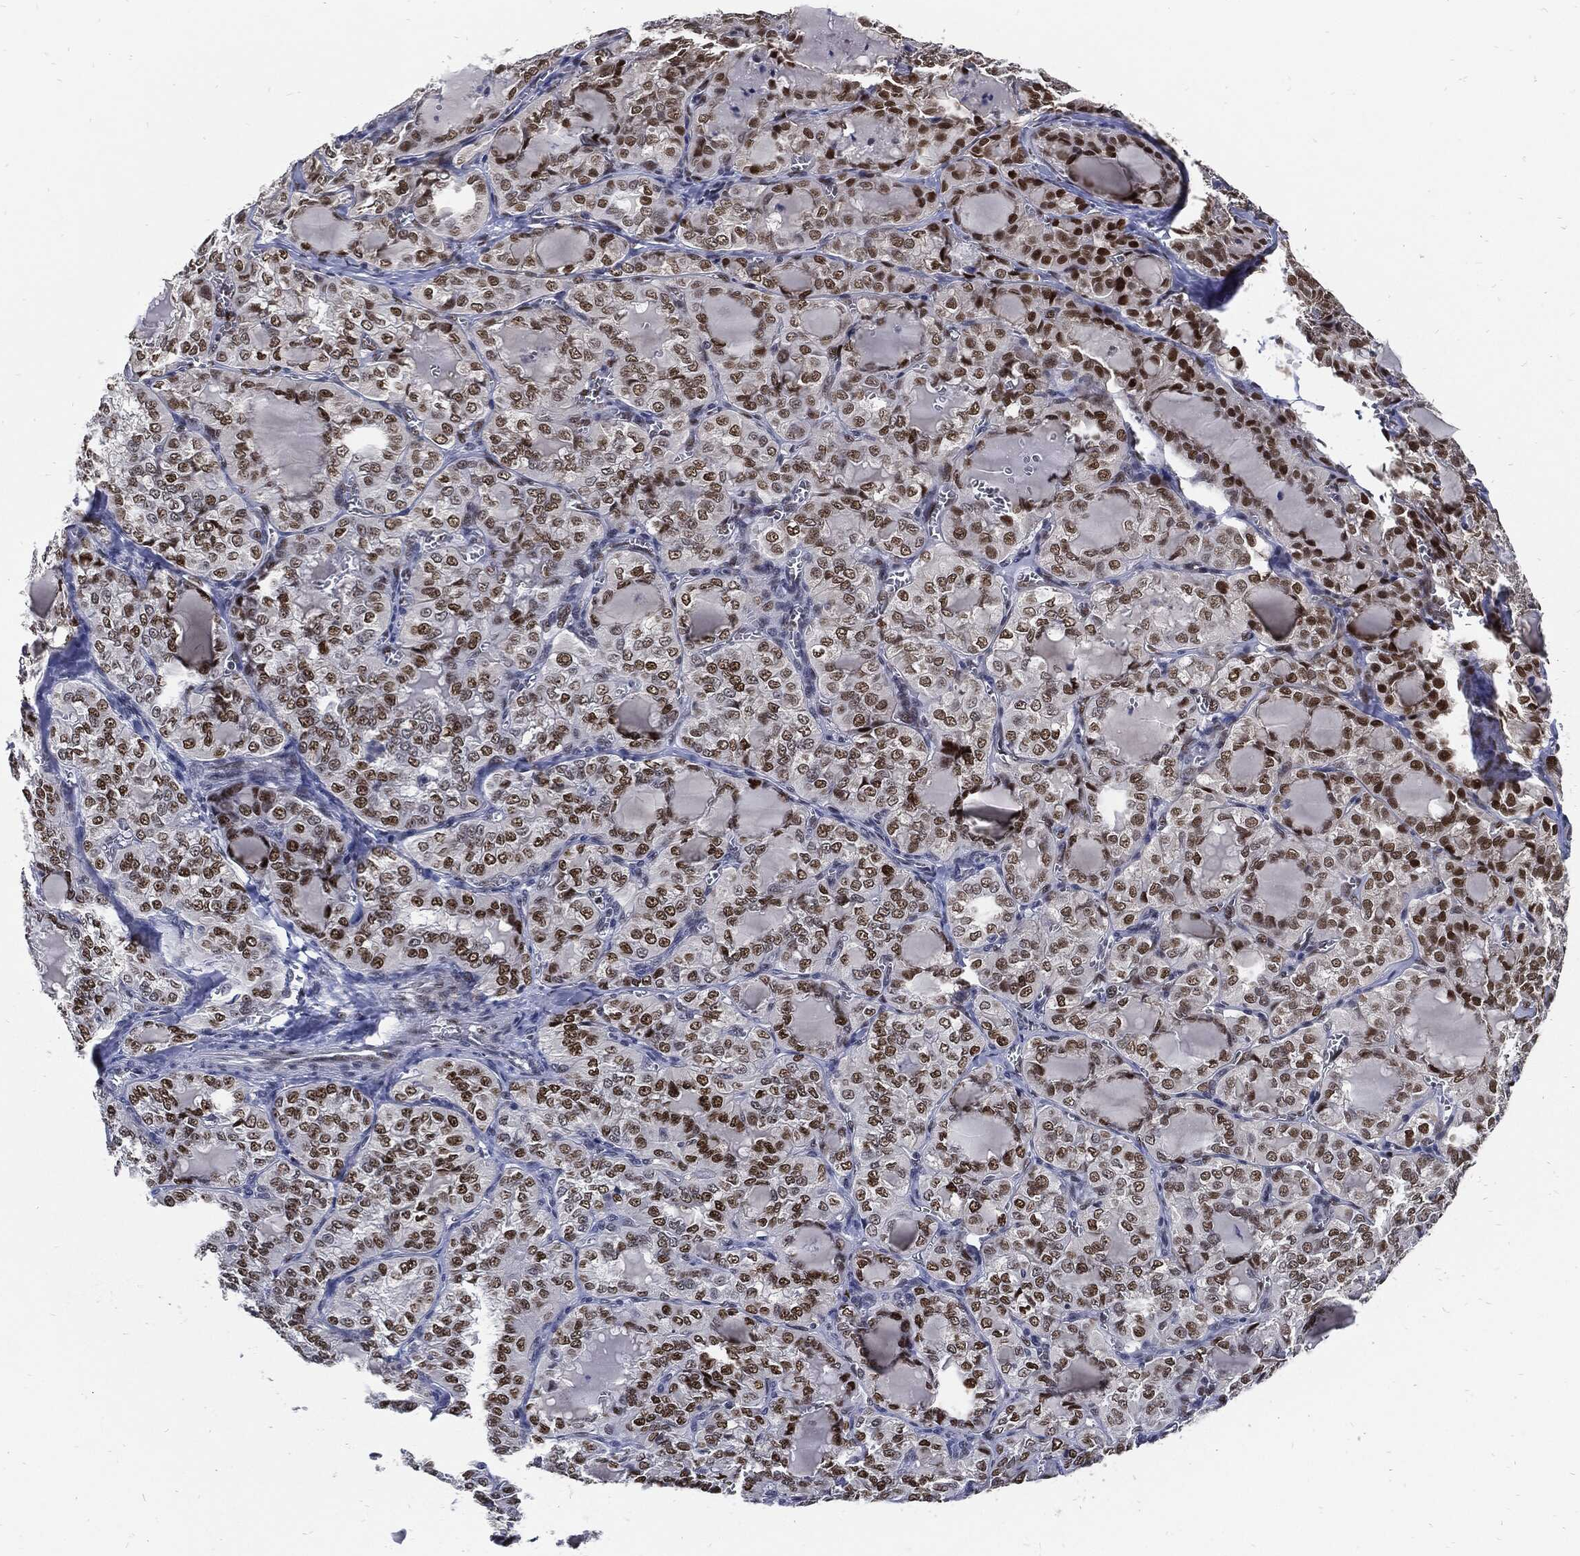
{"staining": {"intensity": "strong", "quantity": ">75%", "location": "nuclear"}, "tissue": "thyroid cancer", "cell_type": "Tumor cells", "image_type": "cancer", "snomed": [{"axis": "morphology", "description": "Papillary adenocarcinoma, NOS"}, {"axis": "topography", "description": "Thyroid gland"}], "caption": "Immunohistochemistry (DAB) staining of thyroid cancer reveals strong nuclear protein staining in about >75% of tumor cells.", "gene": "NBN", "patient": {"sex": "female", "age": 41}}